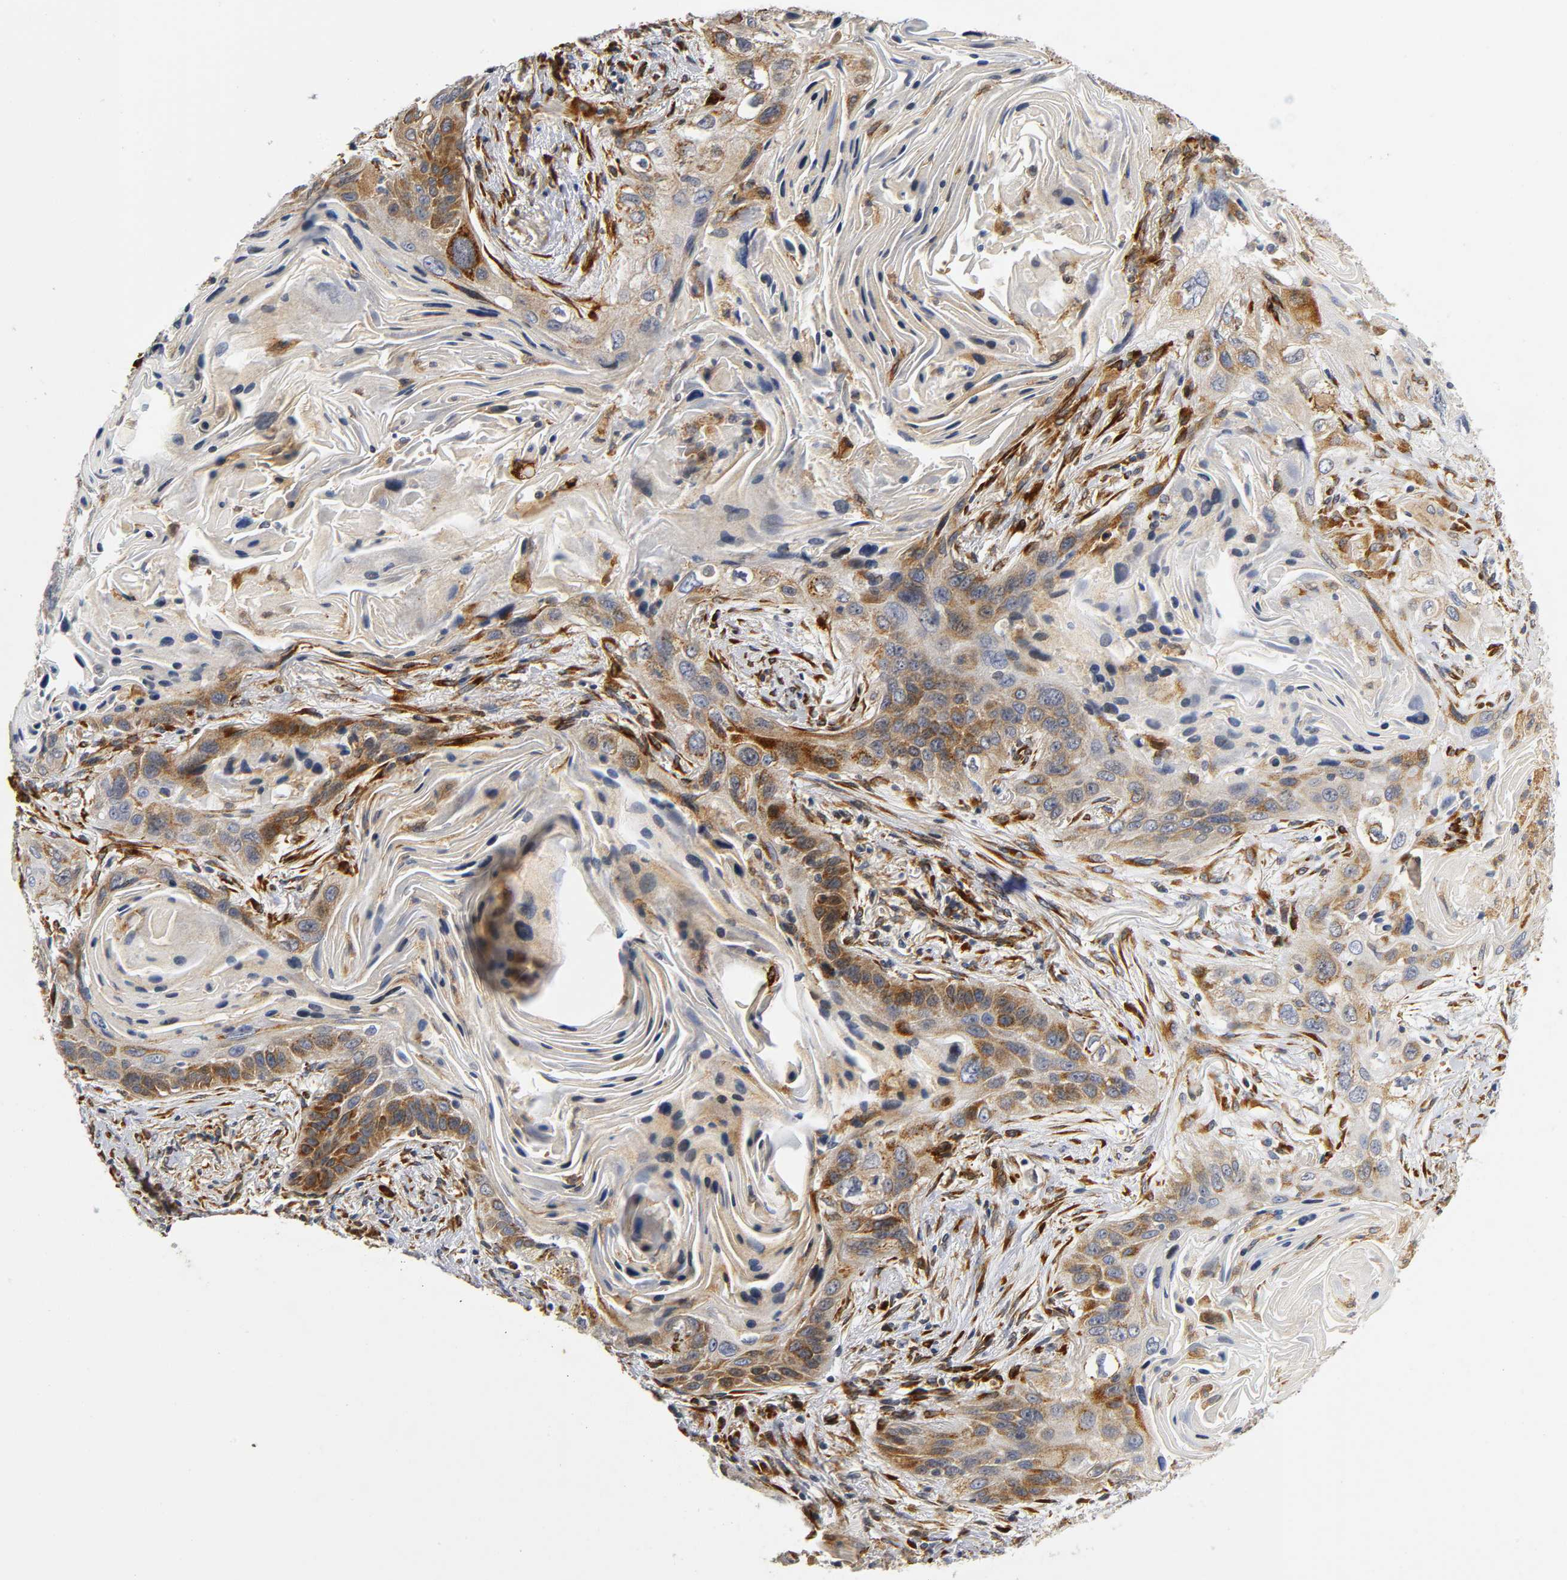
{"staining": {"intensity": "moderate", "quantity": ">75%", "location": "cytoplasmic/membranous"}, "tissue": "lung cancer", "cell_type": "Tumor cells", "image_type": "cancer", "snomed": [{"axis": "morphology", "description": "Squamous cell carcinoma, NOS"}, {"axis": "topography", "description": "Lung"}], "caption": "A medium amount of moderate cytoplasmic/membranous expression is appreciated in about >75% of tumor cells in squamous cell carcinoma (lung) tissue. Immunohistochemistry (ihc) stains the protein in brown and the nuclei are stained blue.", "gene": "SOS2", "patient": {"sex": "female", "age": 67}}